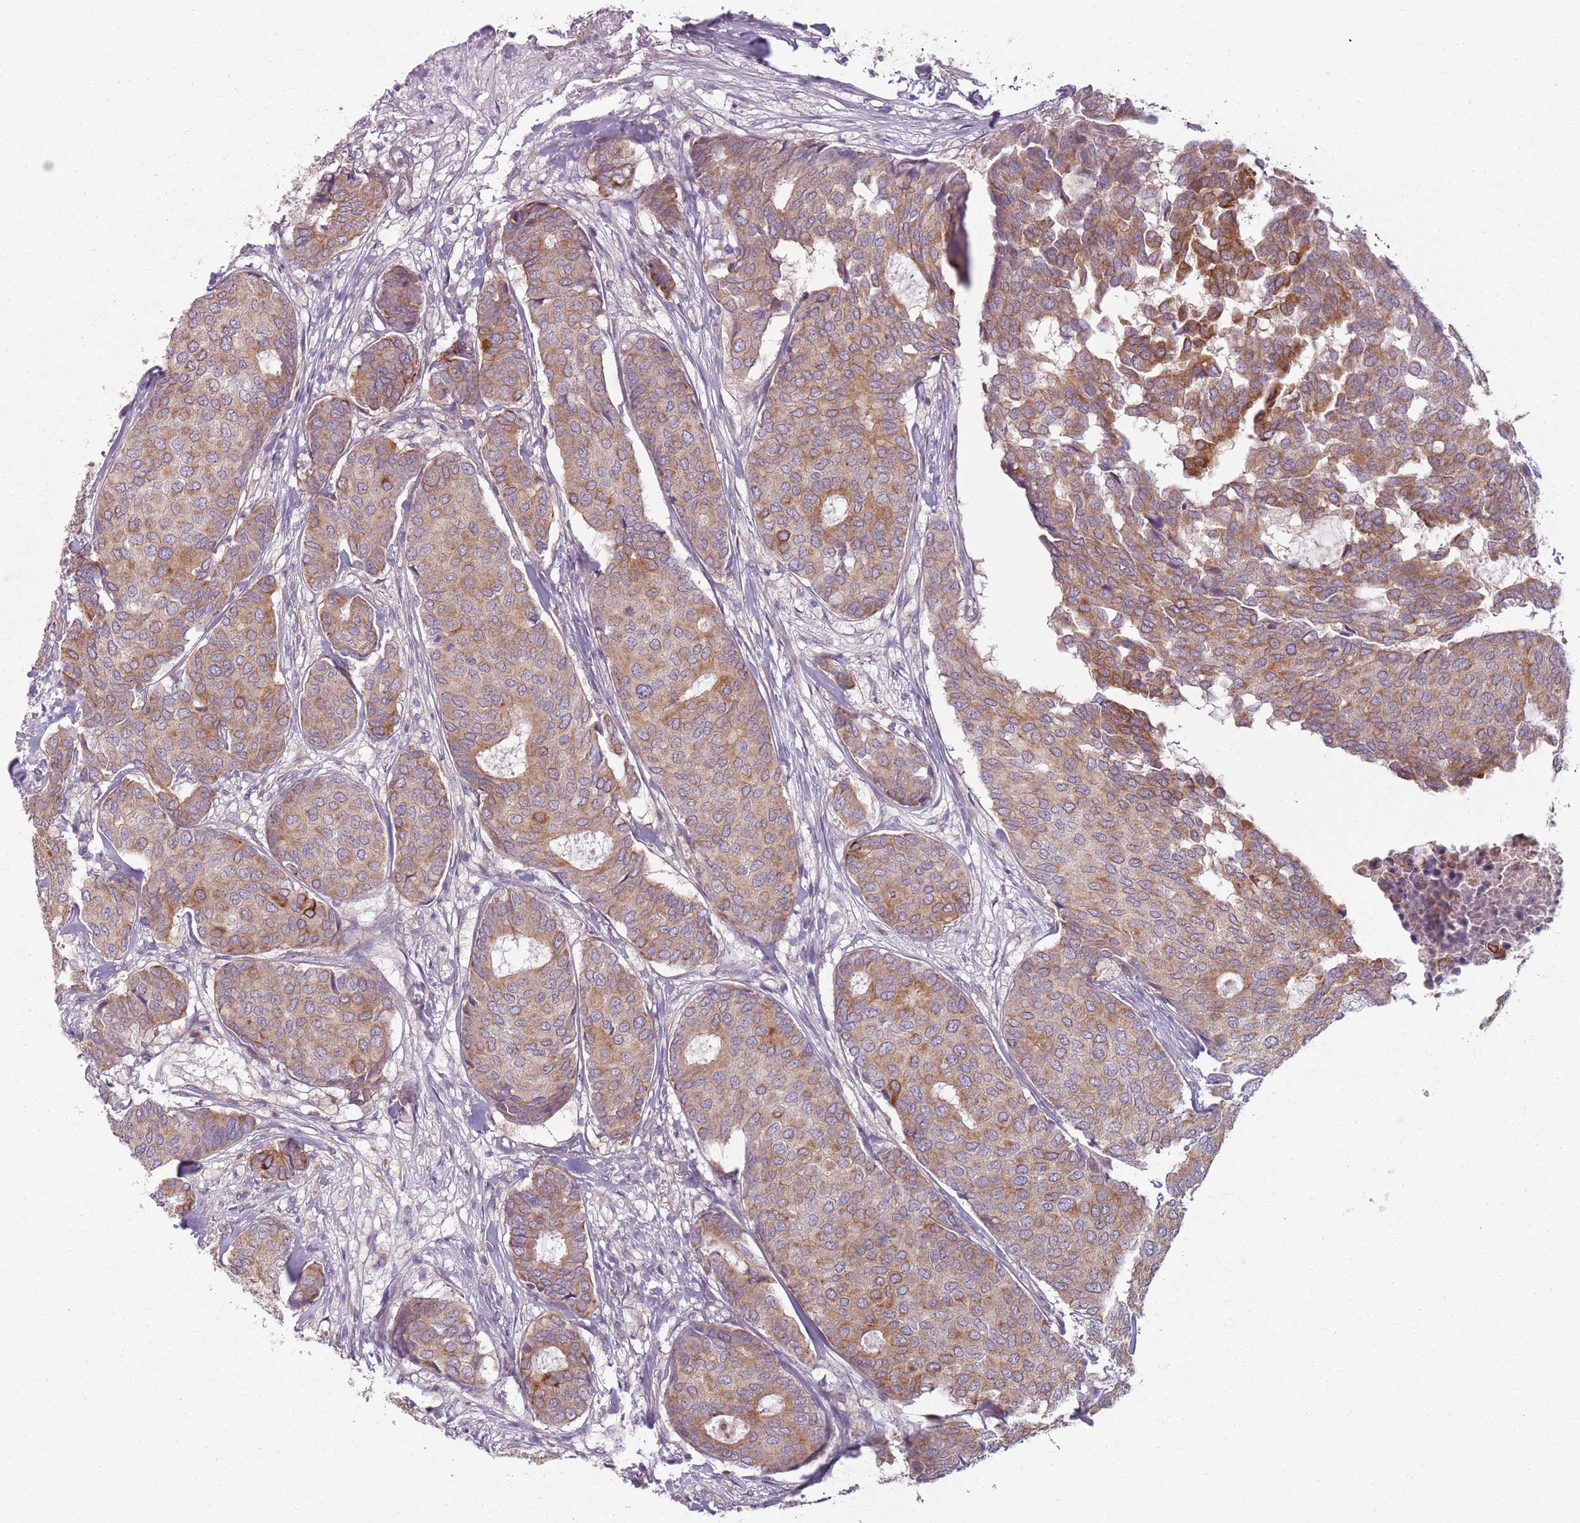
{"staining": {"intensity": "moderate", "quantity": ">75%", "location": "cytoplasmic/membranous"}, "tissue": "breast cancer", "cell_type": "Tumor cells", "image_type": "cancer", "snomed": [{"axis": "morphology", "description": "Duct carcinoma"}, {"axis": "topography", "description": "Breast"}], "caption": "The photomicrograph shows immunohistochemical staining of breast intraductal carcinoma. There is moderate cytoplasmic/membranous staining is identified in approximately >75% of tumor cells. The protein is stained brown, and the nuclei are stained in blue (DAB IHC with brightfield microscopy, high magnification).", "gene": "TLCD2", "patient": {"sex": "female", "age": 75}}